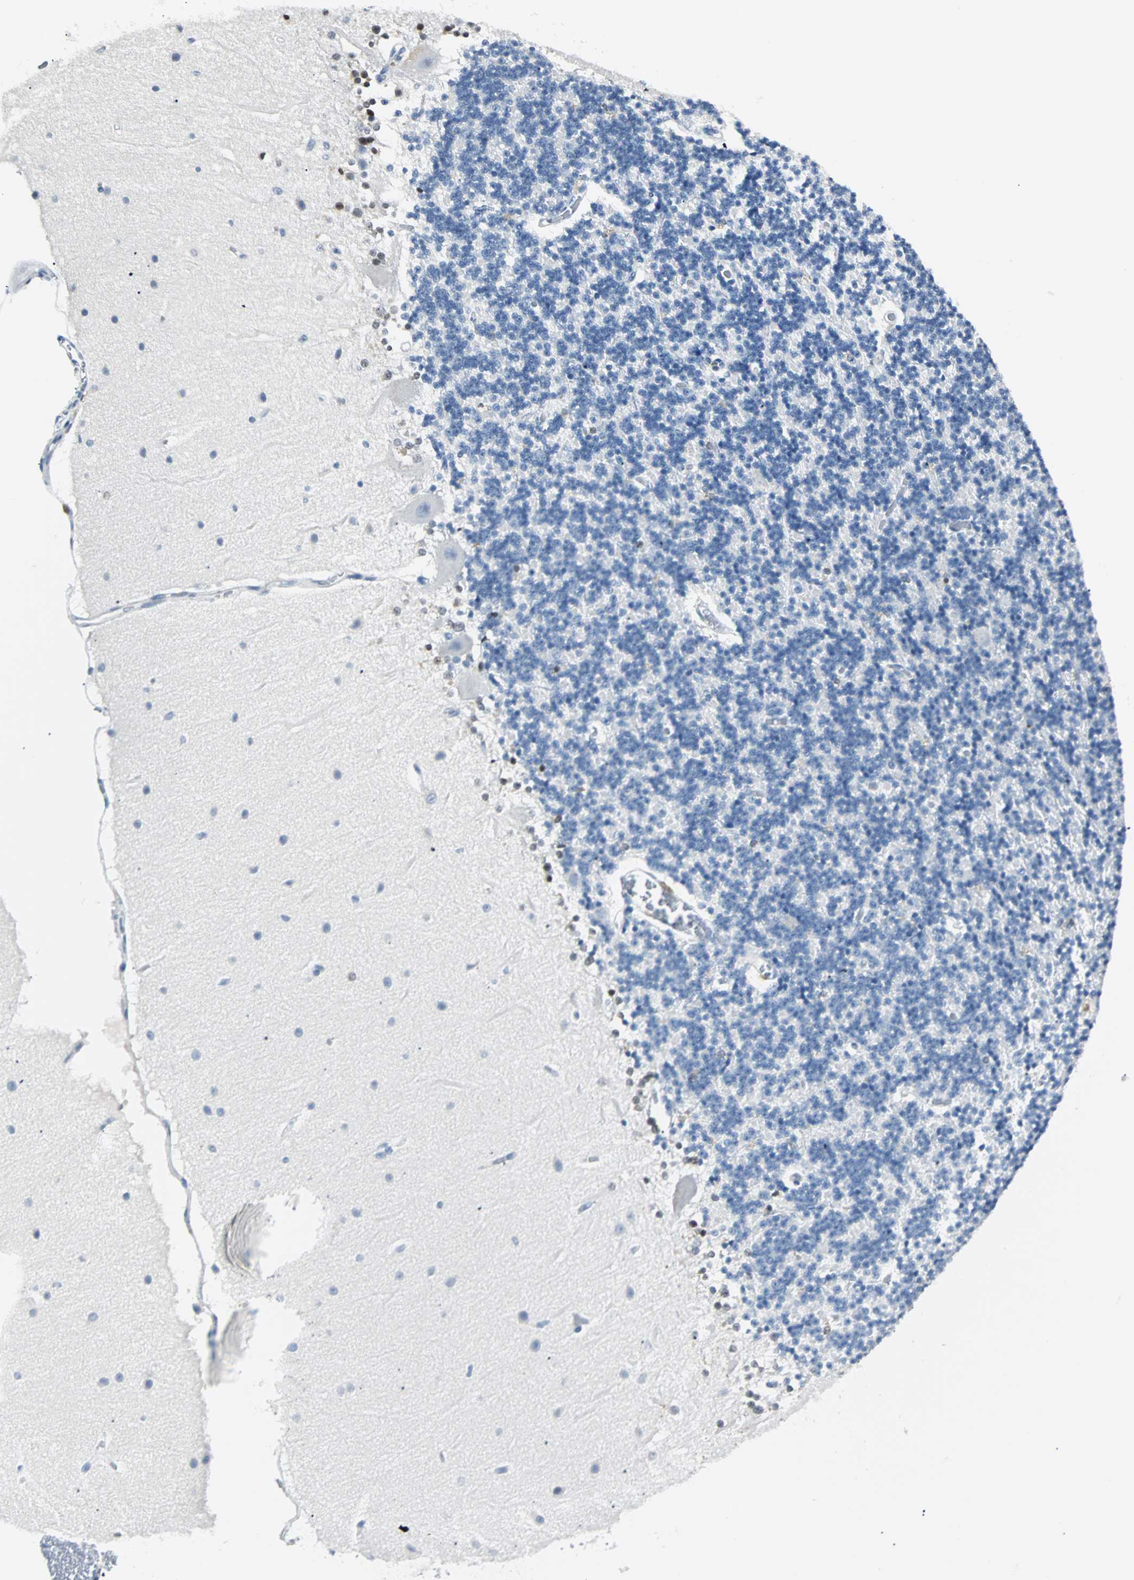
{"staining": {"intensity": "moderate", "quantity": "<25%", "location": "nuclear"}, "tissue": "cerebellum", "cell_type": "Cells in granular layer", "image_type": "normal", "snomed": [{"axis": "morphology", "description": "Normal tissue, NOS"}, {"axis": "topography", "description": "Cerebellum"}], "caption": "Moderate nuclear staining for a protein is present in about <25% of cells in granular layer of benign cerebellum using IHC.", "gene": "IL33", "patient": {"sex": "female", "age": 54}}